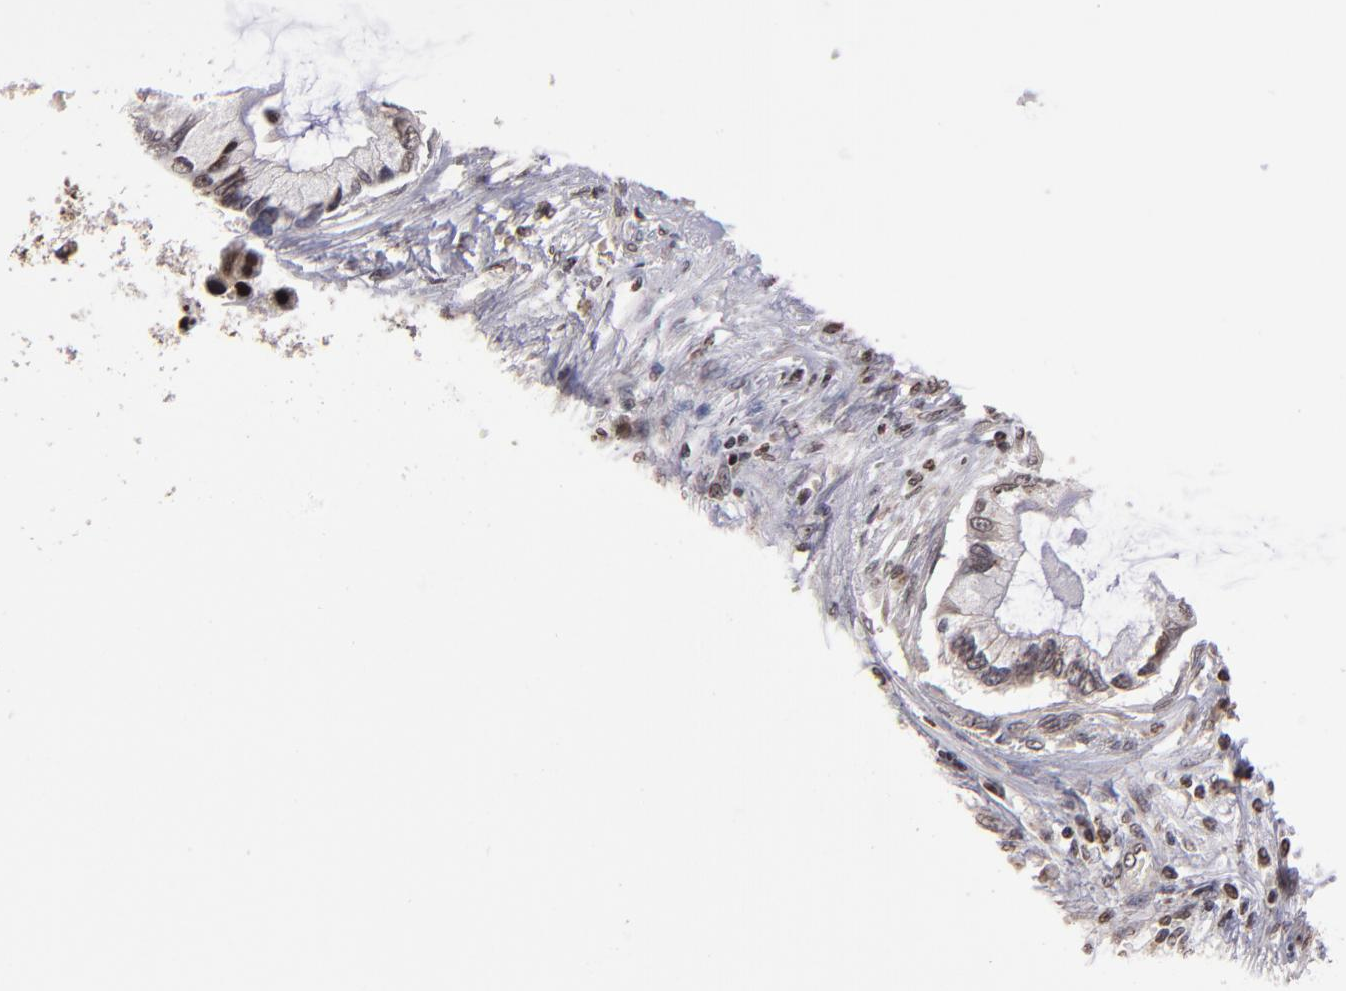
{"staining": {"intensity": "weak", "quantity": ">75%", "location": "cytoplasmic/membranous,nuclear"}, "tissue": "pancreatic cancer", "cell_type": "Tumor cells", "image_type": "cancer", "snomed": [{"axis": "morphology", "description": "Adenocarcinoma, NOS"}, {"axis": "topography", "description": "Pancreas"}], "caption": "Protein staining of pancreatic cancer tissue displays weak cytoplasmic/membranous and nuclear staining in about >75% of tumor cells.", "gene": "CSDC2", "patient": {"sex": "female", "age": 59}}